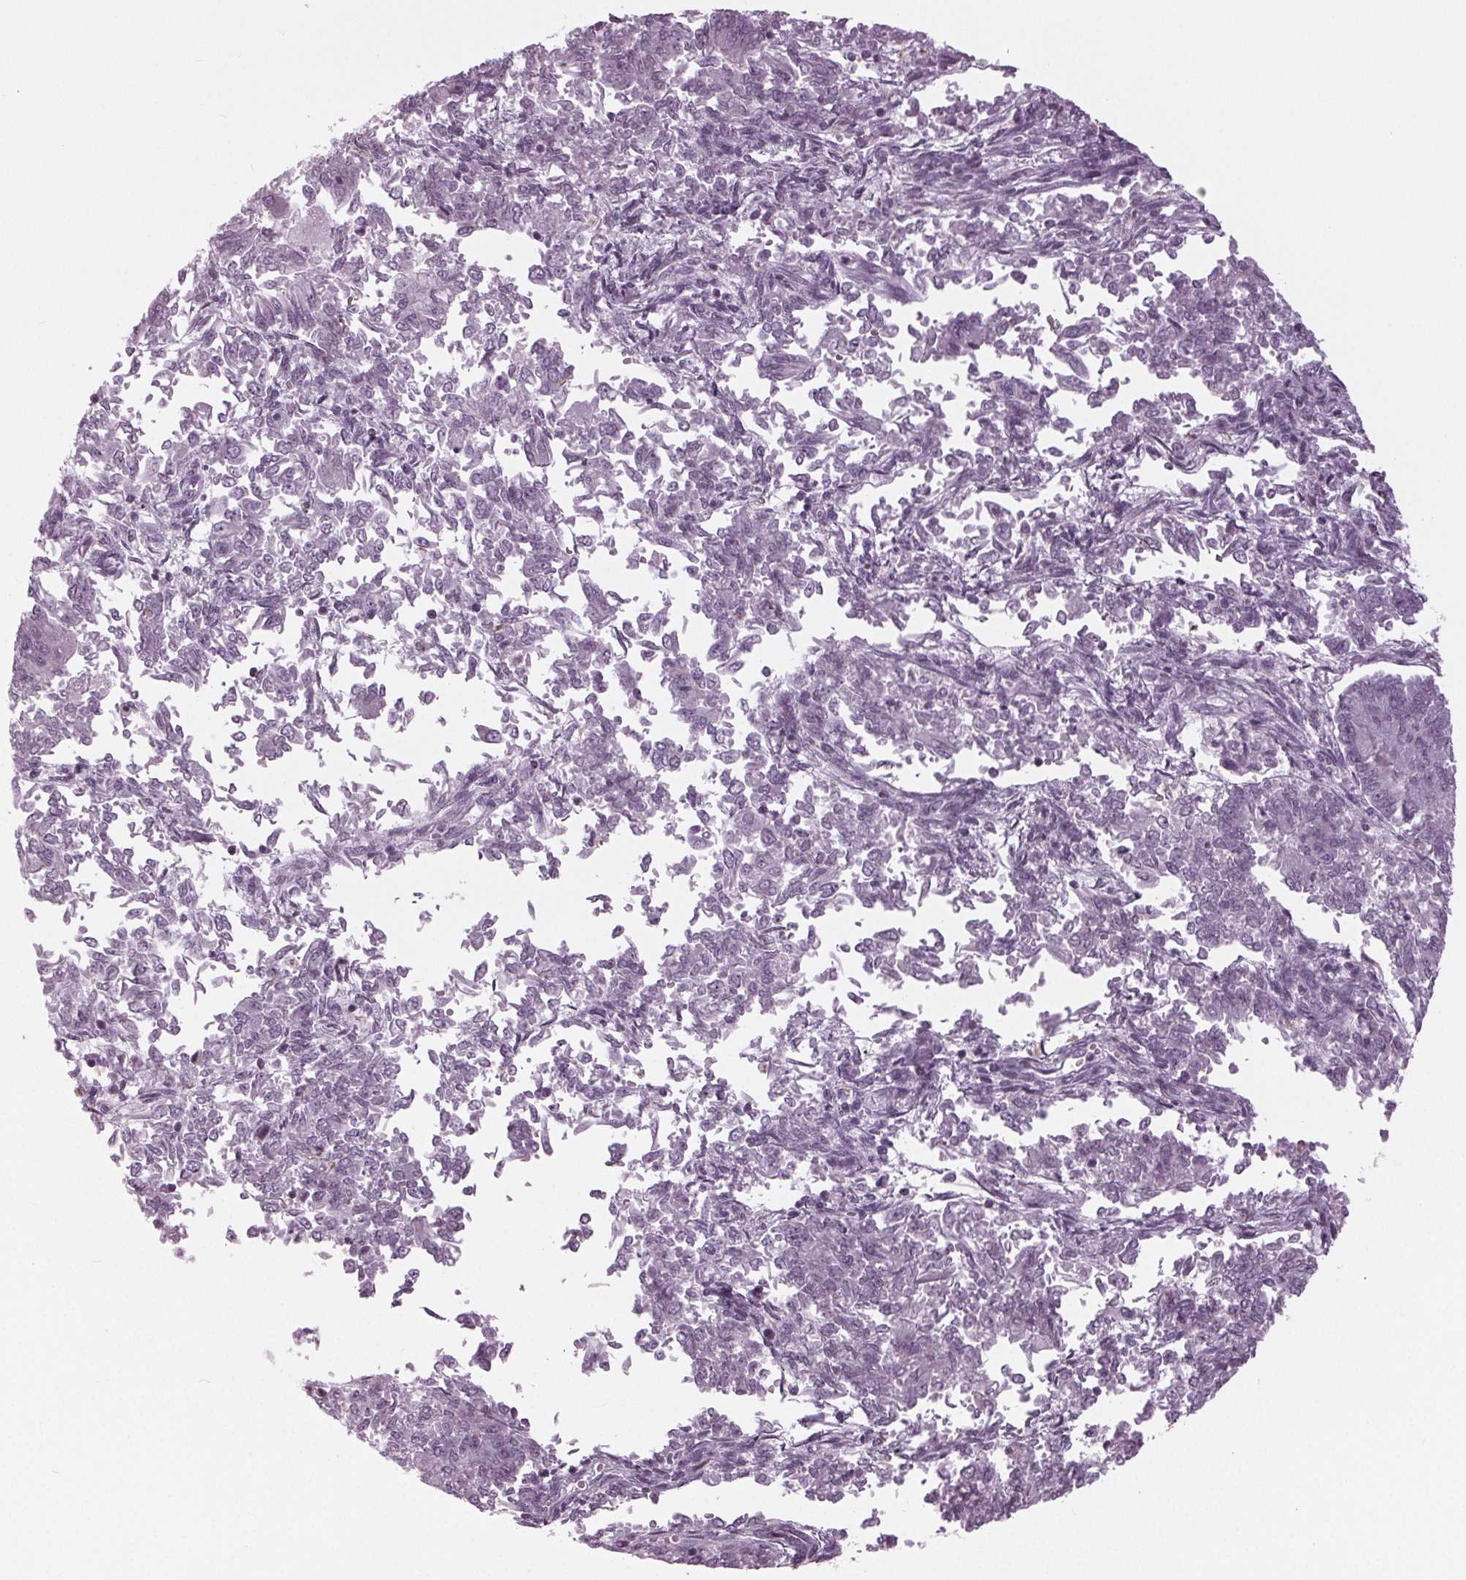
{"staining": {"intensity": "negative", "quantity": "none", "location": "none"}, "tissue": "endometrial cancer", "cell_type": "Tumor cells", "image_type": "cancer", "snomed": [{"axis": "morphology", "description": "Adenocarcinoma, NOS"}, {"axis": "topography", "description": "Endometrium"}], "caption": "Tumor cells are negative for protein expression in human endometrial cancer.", "gene": "SLC9A4", "patient": {"sex": "female", "age": 65}}